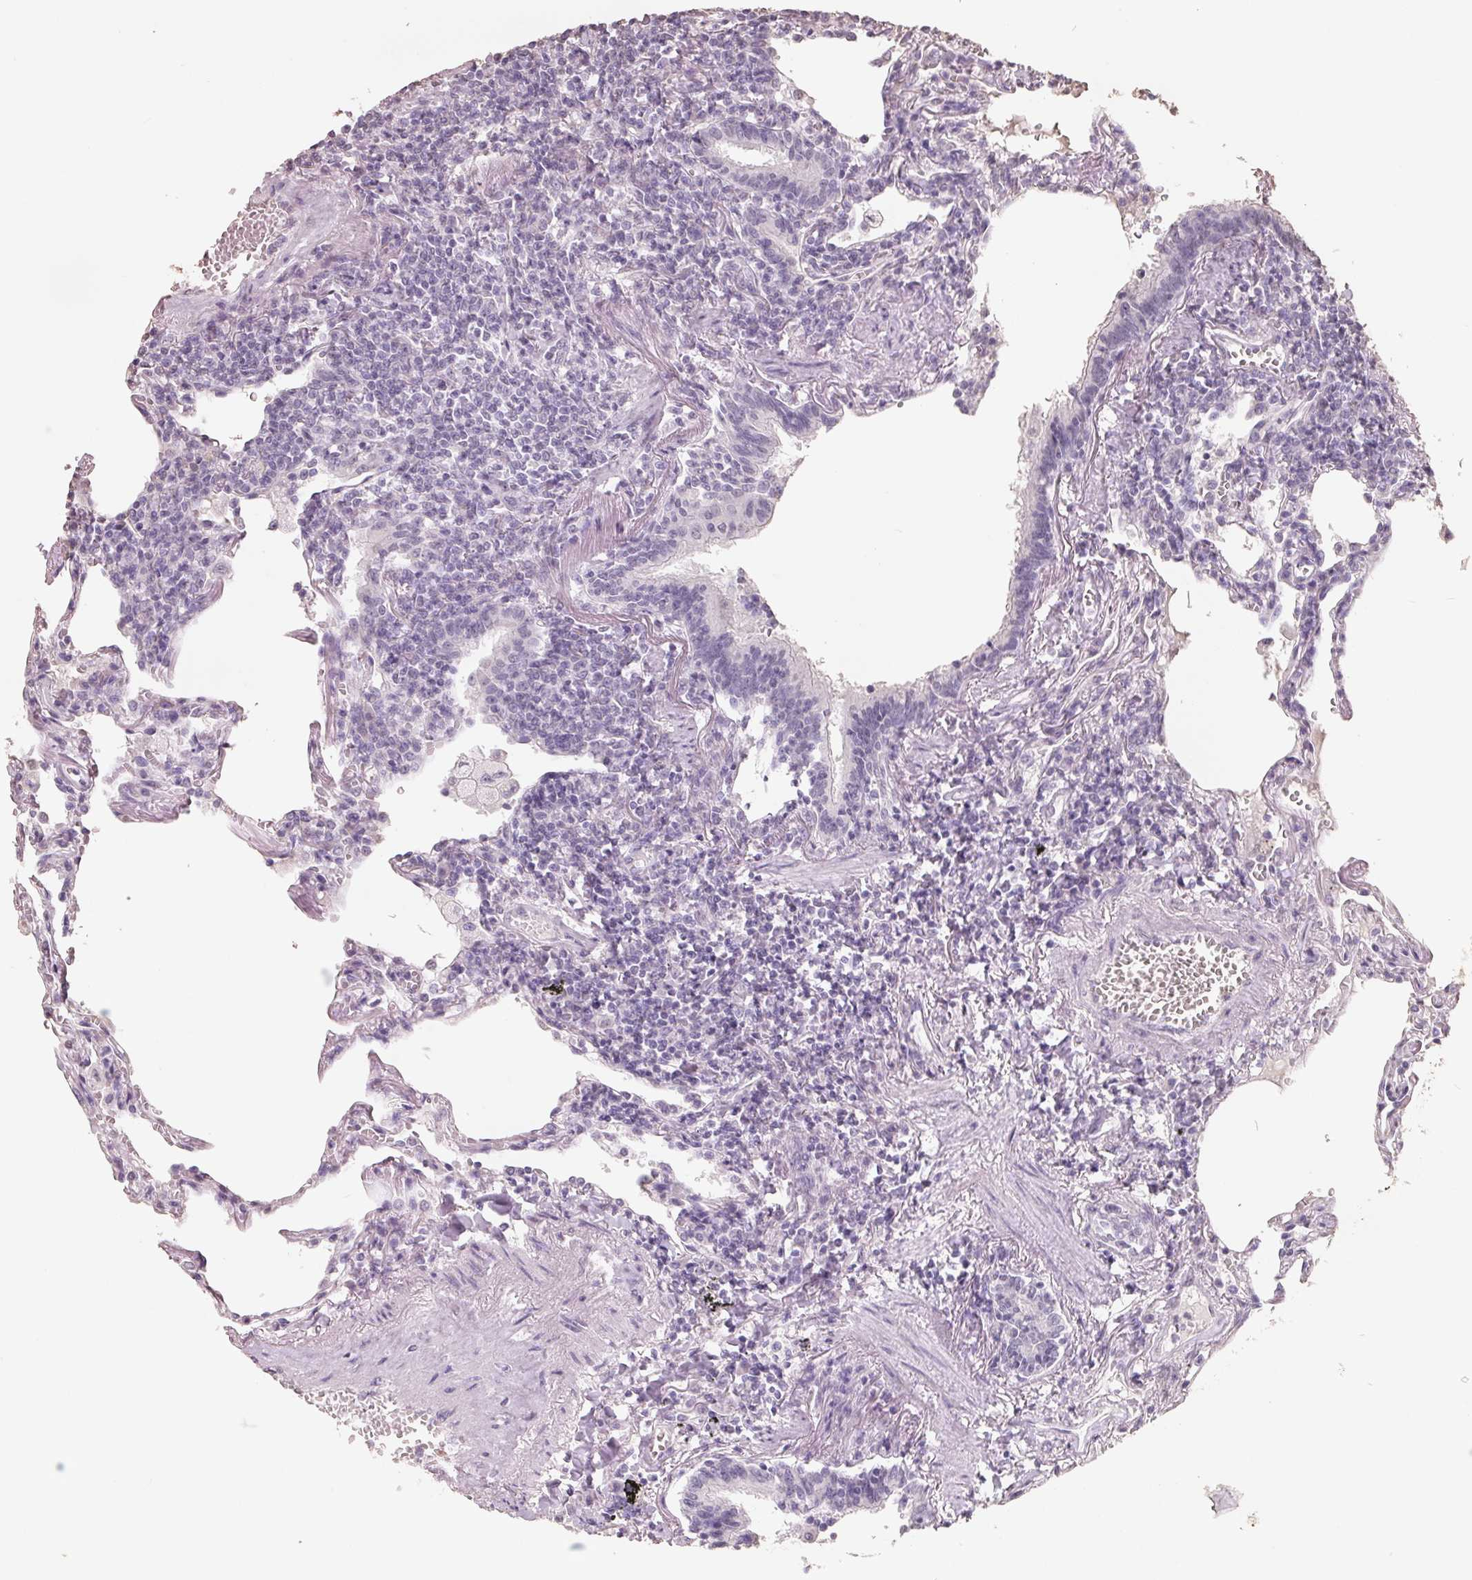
{"staining": {"intensity": "negative", "quantity": "none", "location": "none"}, "tissue": "lymphoma", "cell_type": "Tumor cells", "image_type": "cancer", "snomed": [{"axis": "morphology", "description": "Malignant lymphoma, non-Hodgkin's type, Low grade"}, {"axis": "topography", "description": "Lung"}], "caption": "DAB immunohistochemical staining of lymphoma displays no significant positivity in tumor cells. (Brightfield microscopy of DAB (3,3'-diaminobenzidine) immunohistochemistry (IHC) at high magnification).", "gene": "FTCD", "patient": {"sex": "female", "age": 71}}